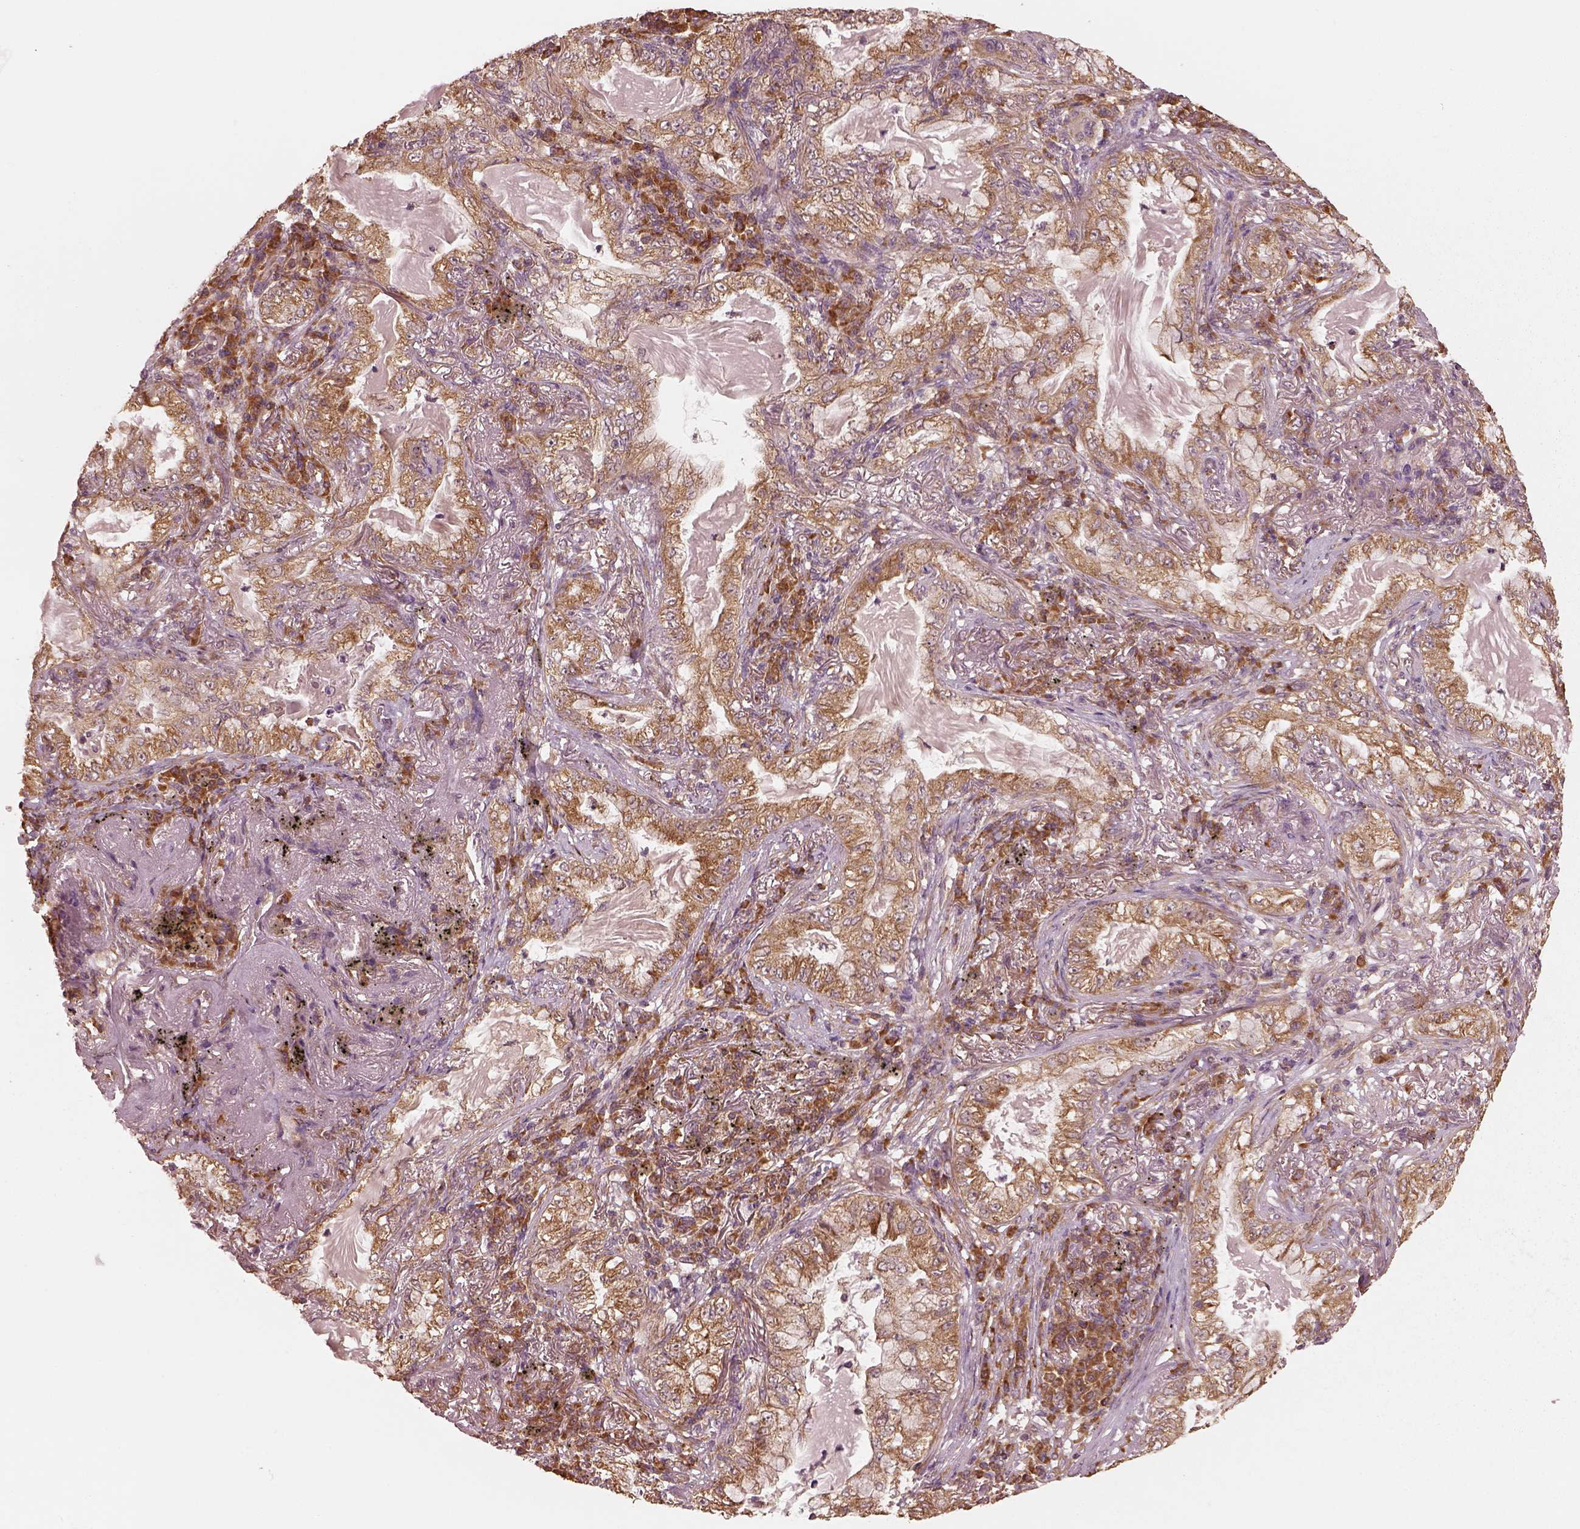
{"staining": {"intensity": "moderate", "quantity": ">75%", "location": "cytoplasmic/membranous"}, "tissue": "lung cancer", "cell_type": "Tumor cells", "image_type": "cancer", "snomed": [{"axis": "morphology", "description": "Adenocarcinoma, NOS"}, {"axis": "topography", "description": "Lung"}], "caption": "Protein expression analysis of human adenocarcinoma (lung) reveals moderate cytoplasmic/membranous expression in approximately >75% of tumor cells.", "gene": "RPS5", "patient": {"sex": "female", "age": 73}}